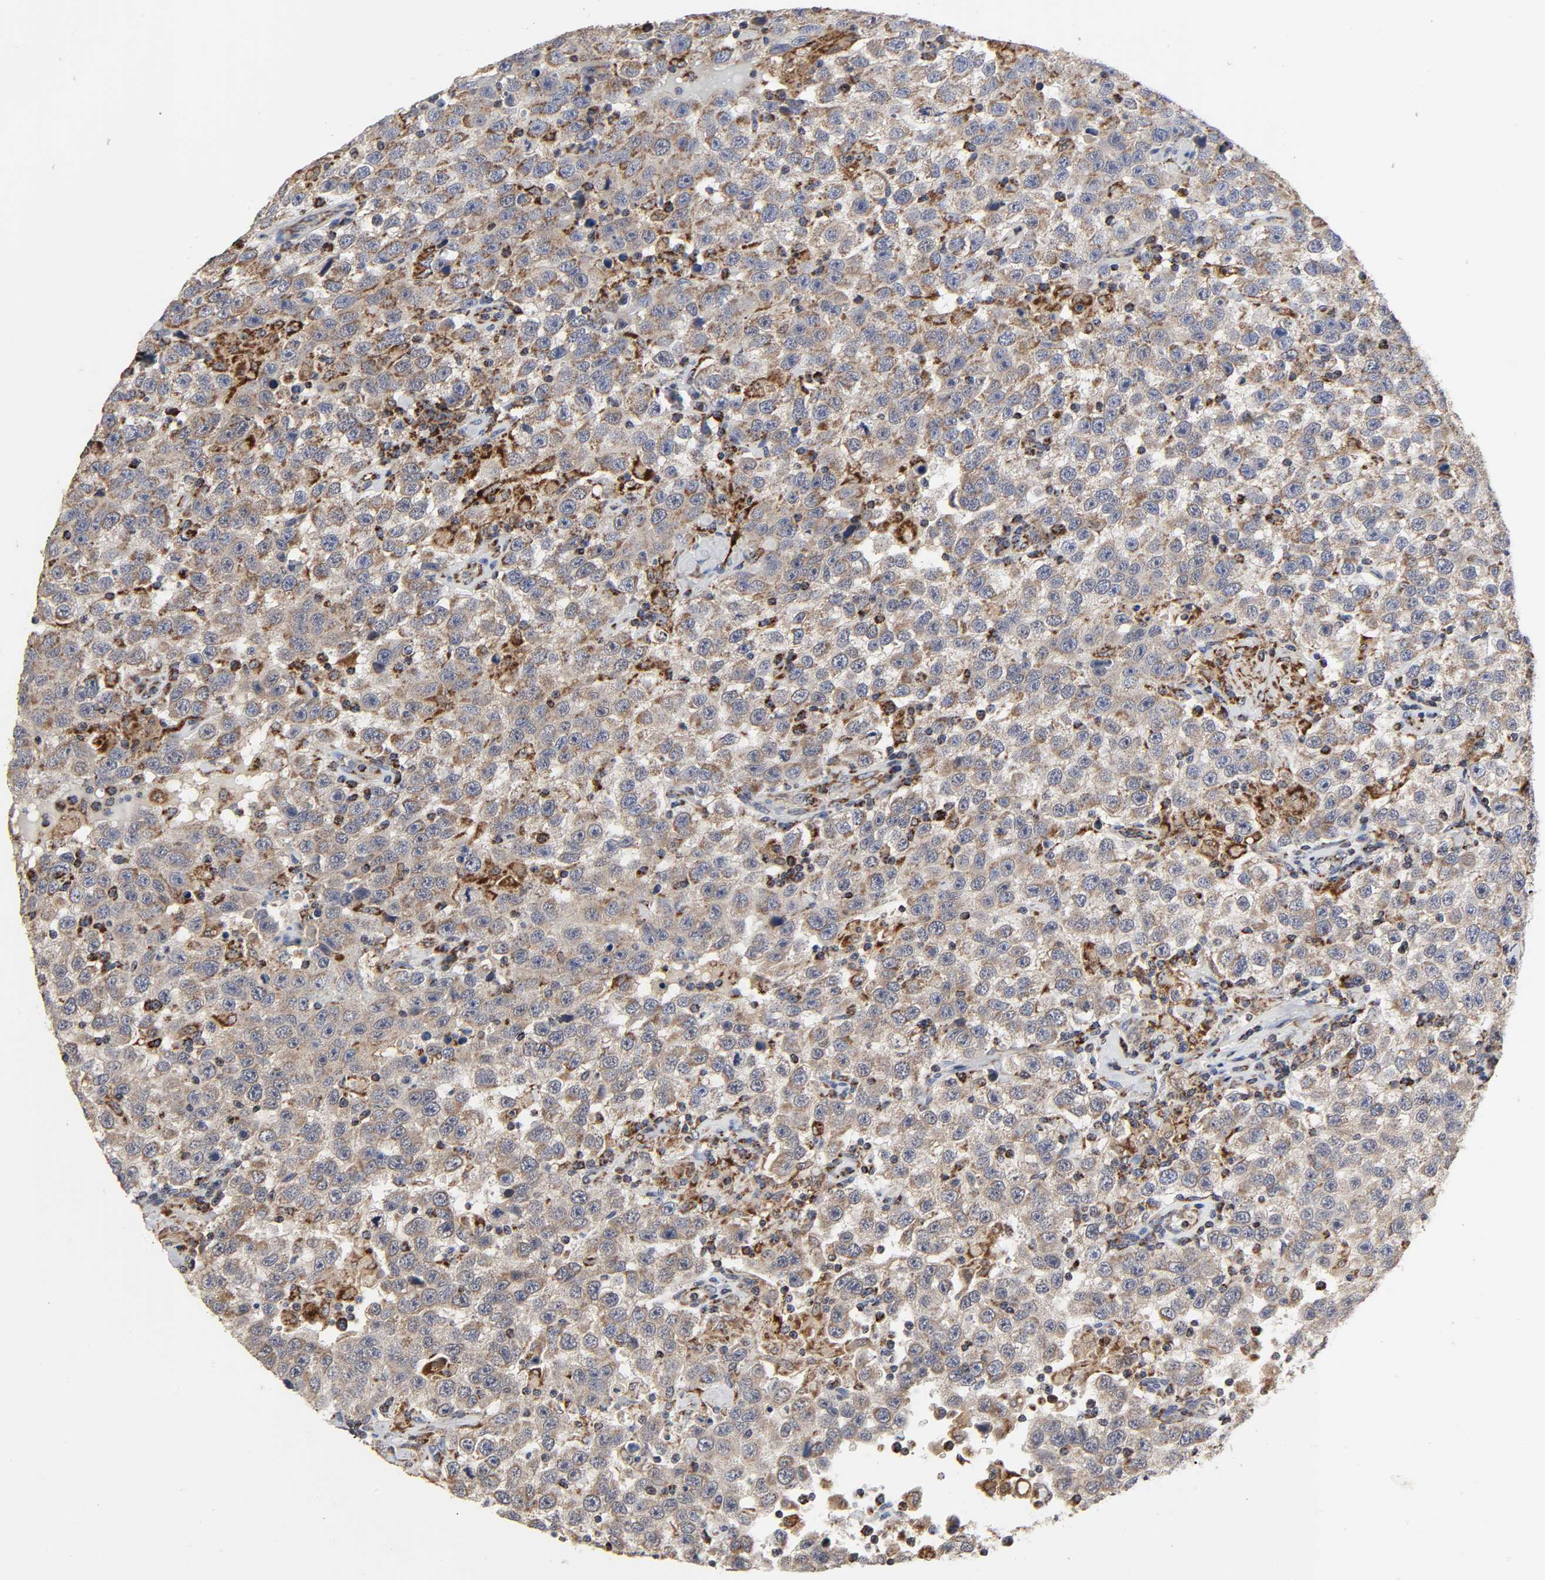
{"staining": {"intensity": "moderate", "quantity": ">75%", "location": "cytoplasmic/membranous"}, "tissue": "testis cancer", "cell_type": "Tumor cells", "image_type": "cancer", "snomed": [{"axis": "morphology", "description": "Seminoma, NOS"}, {"axis": "topography", "description": "Testis"}], "caption": "Immunohistochemistry staining of testis cancer, which demonstrates medium levels of moderate cytoplasmic/membranous positivity in approximately >75% of tumor cells indicating moderate cytoplasmic/membranous protein positivity. The staining was performed using DAB (3,3'-diaminobenzidine) (brown) for protein detection and nuclei were counterstained in hematoxylin (blue).", "gene": "COX6B1", "patient": {"sex": "male", "age": 41}}